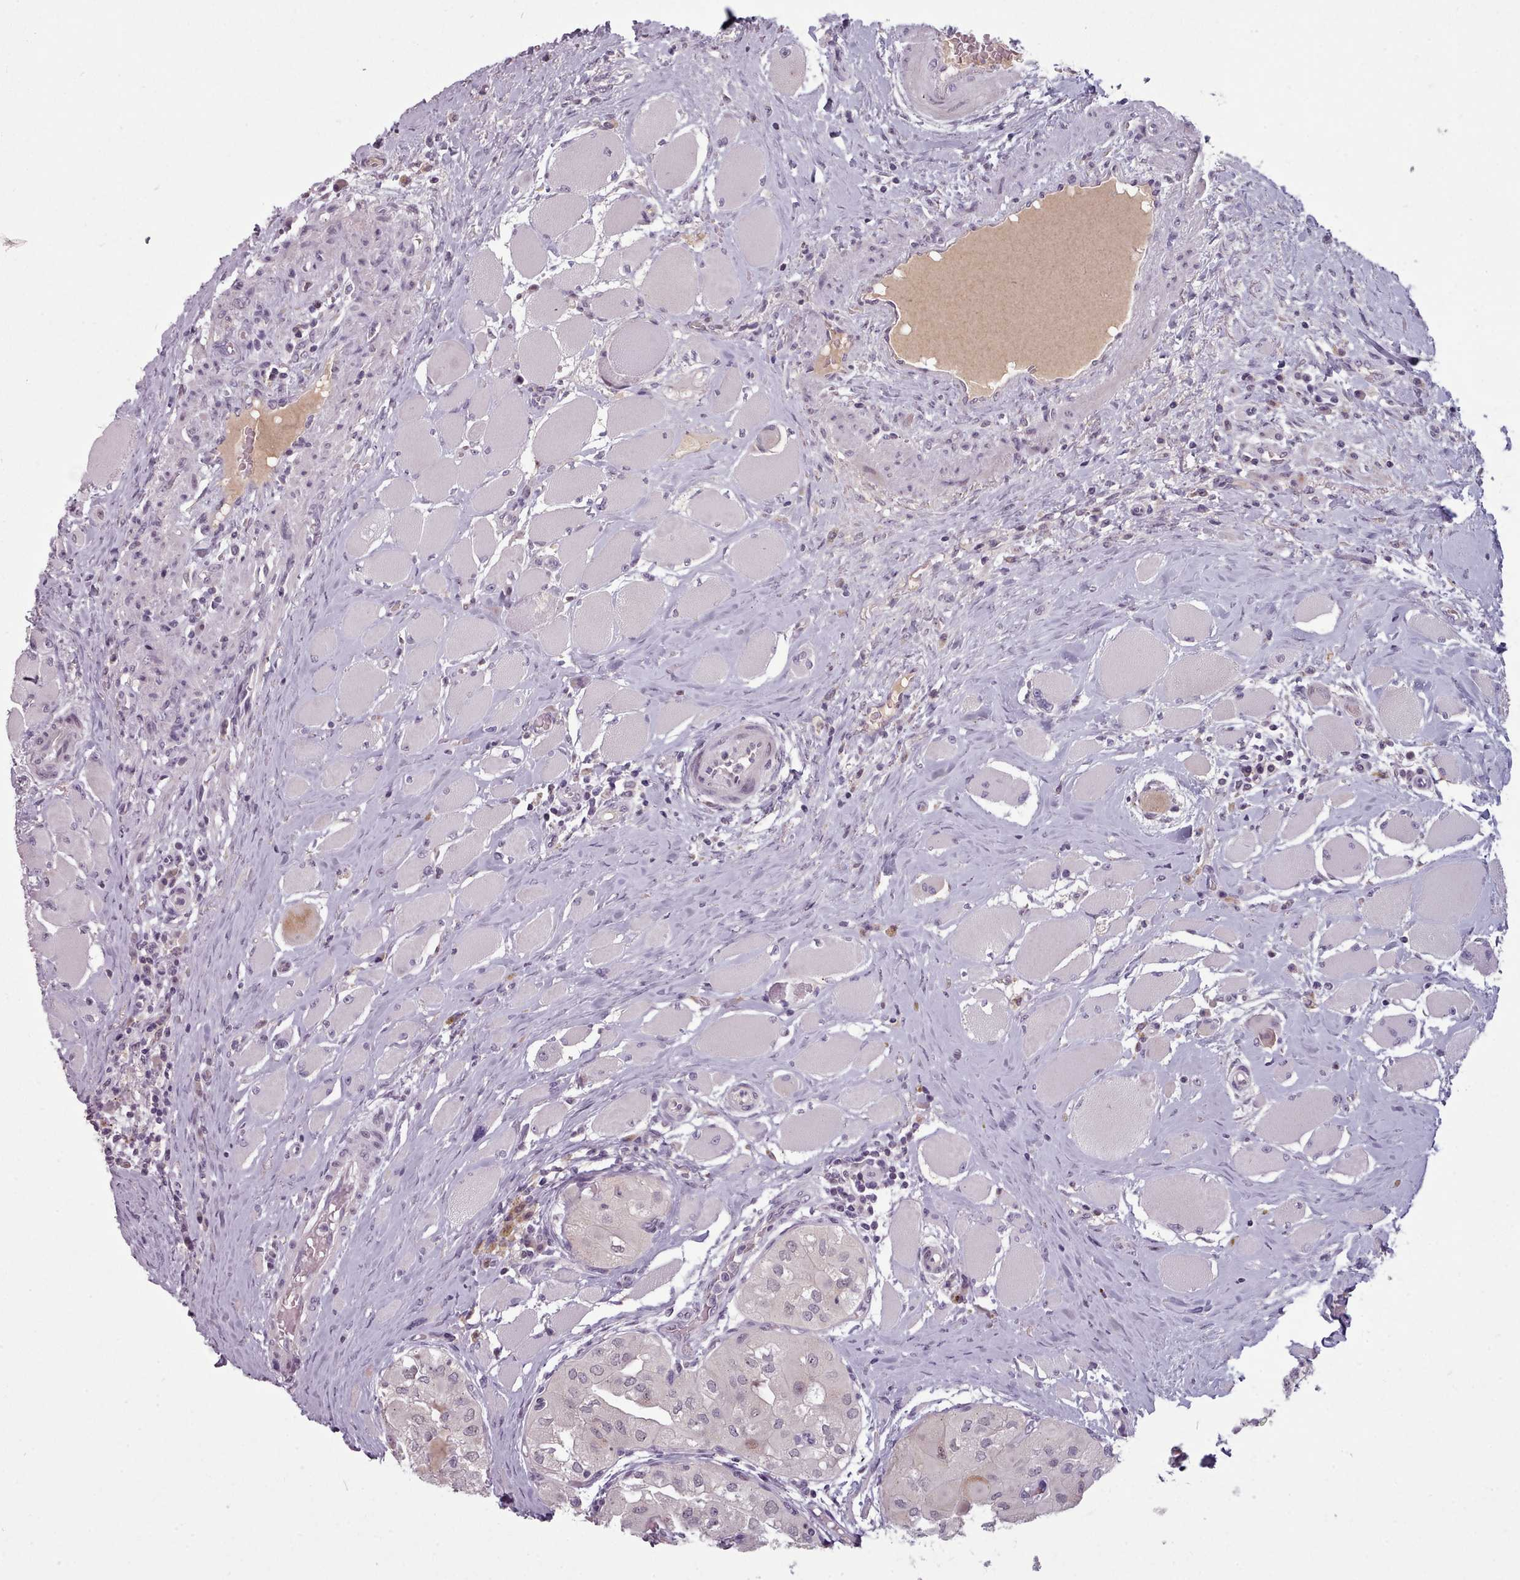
{"staining": {"intensity": "negative", "quantity": "none", "location": "none"}, "tissue": "thyroid cancer", "cell_type": "Tumor cells", "image_type": "cancer", "snomed": [{"axis": "morphology", "description": "Papillary adenocarcinoma, NOS"}, {"axis": "topography", "description": "Thyroid gland"}], "caption": "DAB immunohistochemical staining of human thyroid cancer (papillary adenocarcinoma) demonstrates no significant positivity in tumor cells.", "gene": "PBX4", "patient": {"sex": "female", "age": 59}}